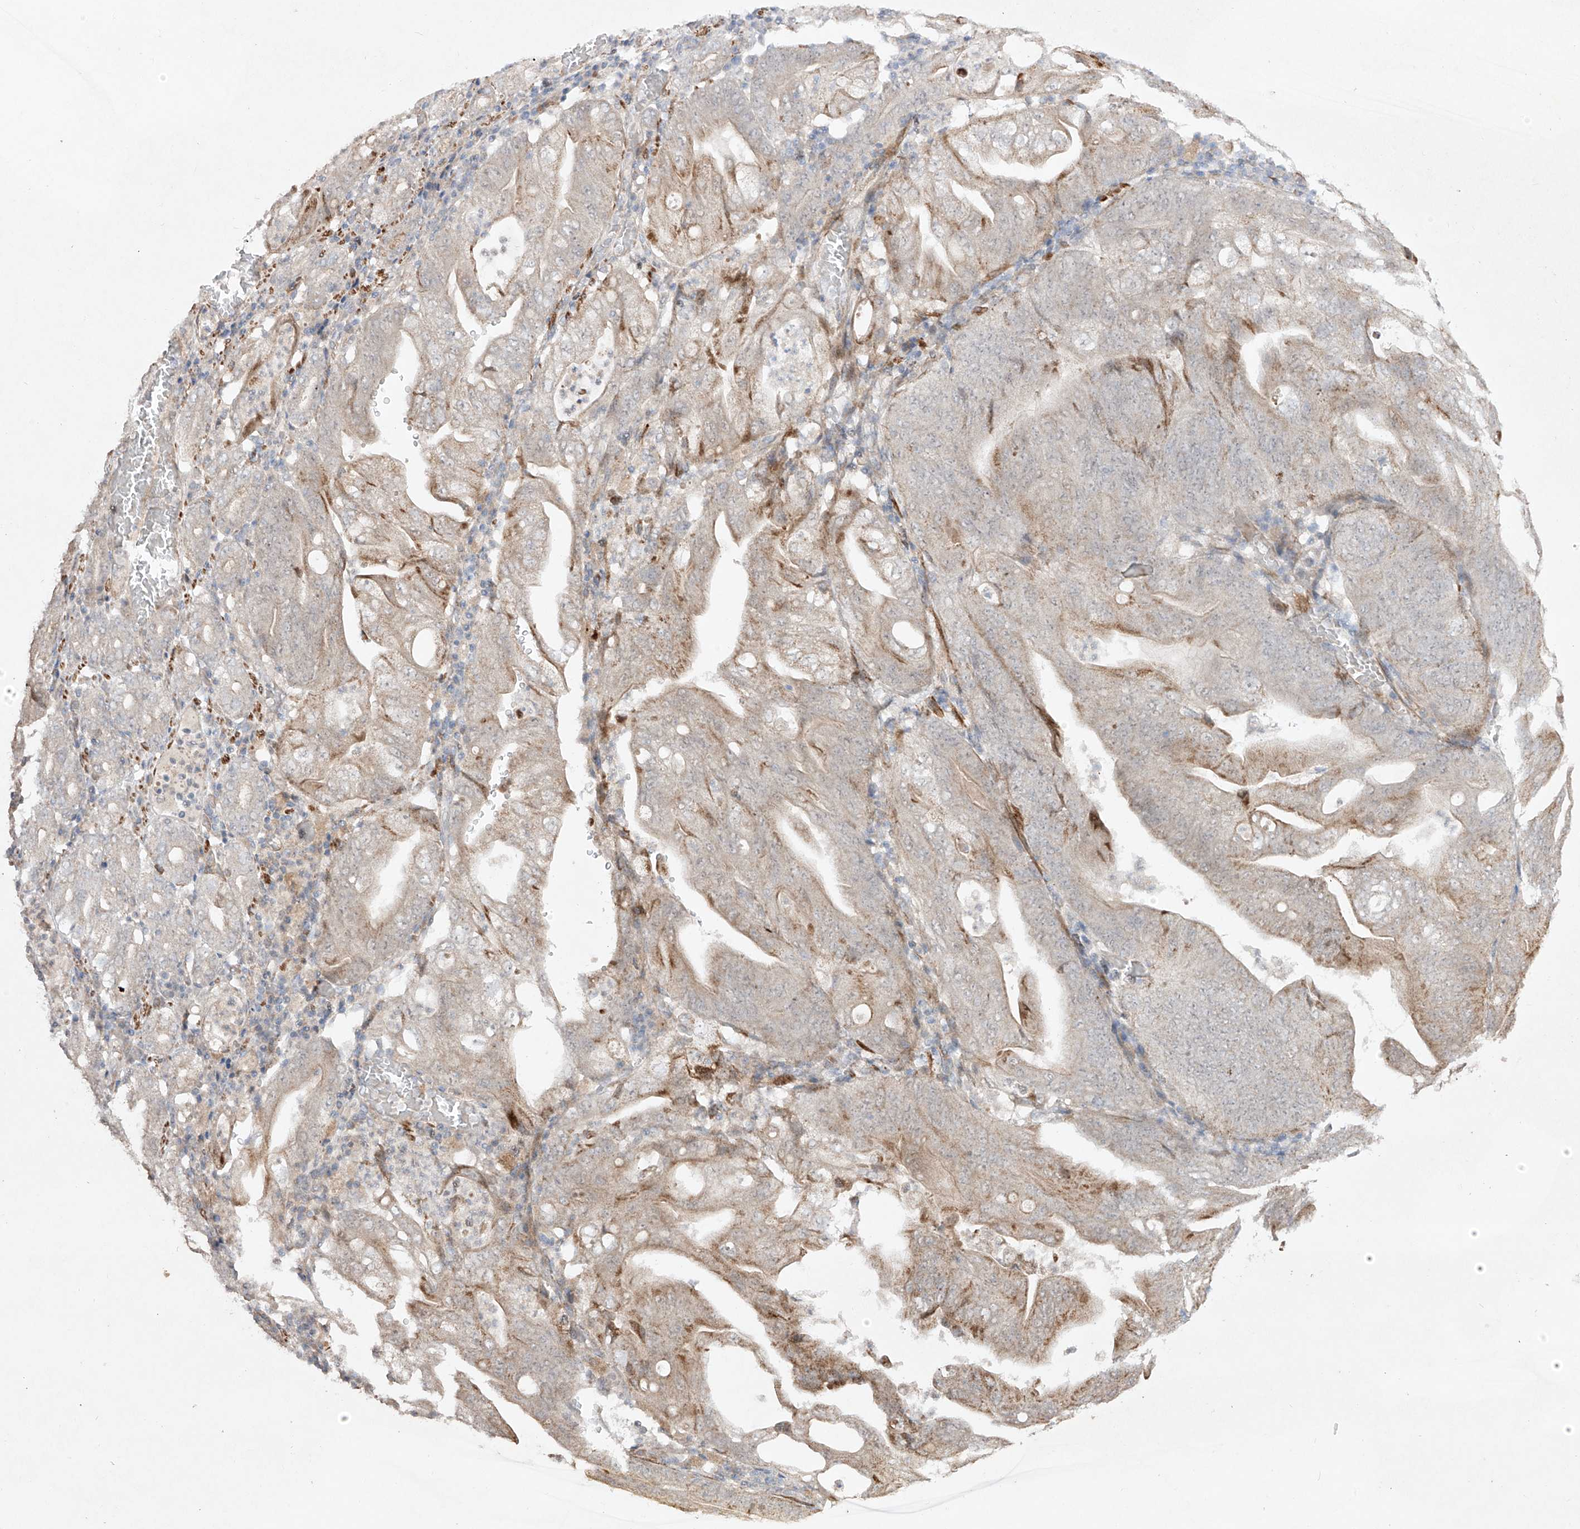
{"staining": {"intensity": "moderate", "quantity": "<25%", "location": "cytoplasmic/membranous"}, "tissue": "stomach cancer", "cell_type": "Tumor cells", "image_type": "cancer", "snomed": [{"axis": "morphology", "description": "Adenocarcinoma, NOS"}, {"axis": "topography", "description": "Stomach"}], "caption": "Moderate cytoplasmic/membranous staining is seen in about <25% of tumor cells in stomach cancer. (DAB IHC, brown staining for protein, blue staining for nuclei).", "gene": "KDM1B", "patient": {"sex": "female", "age": 73}}